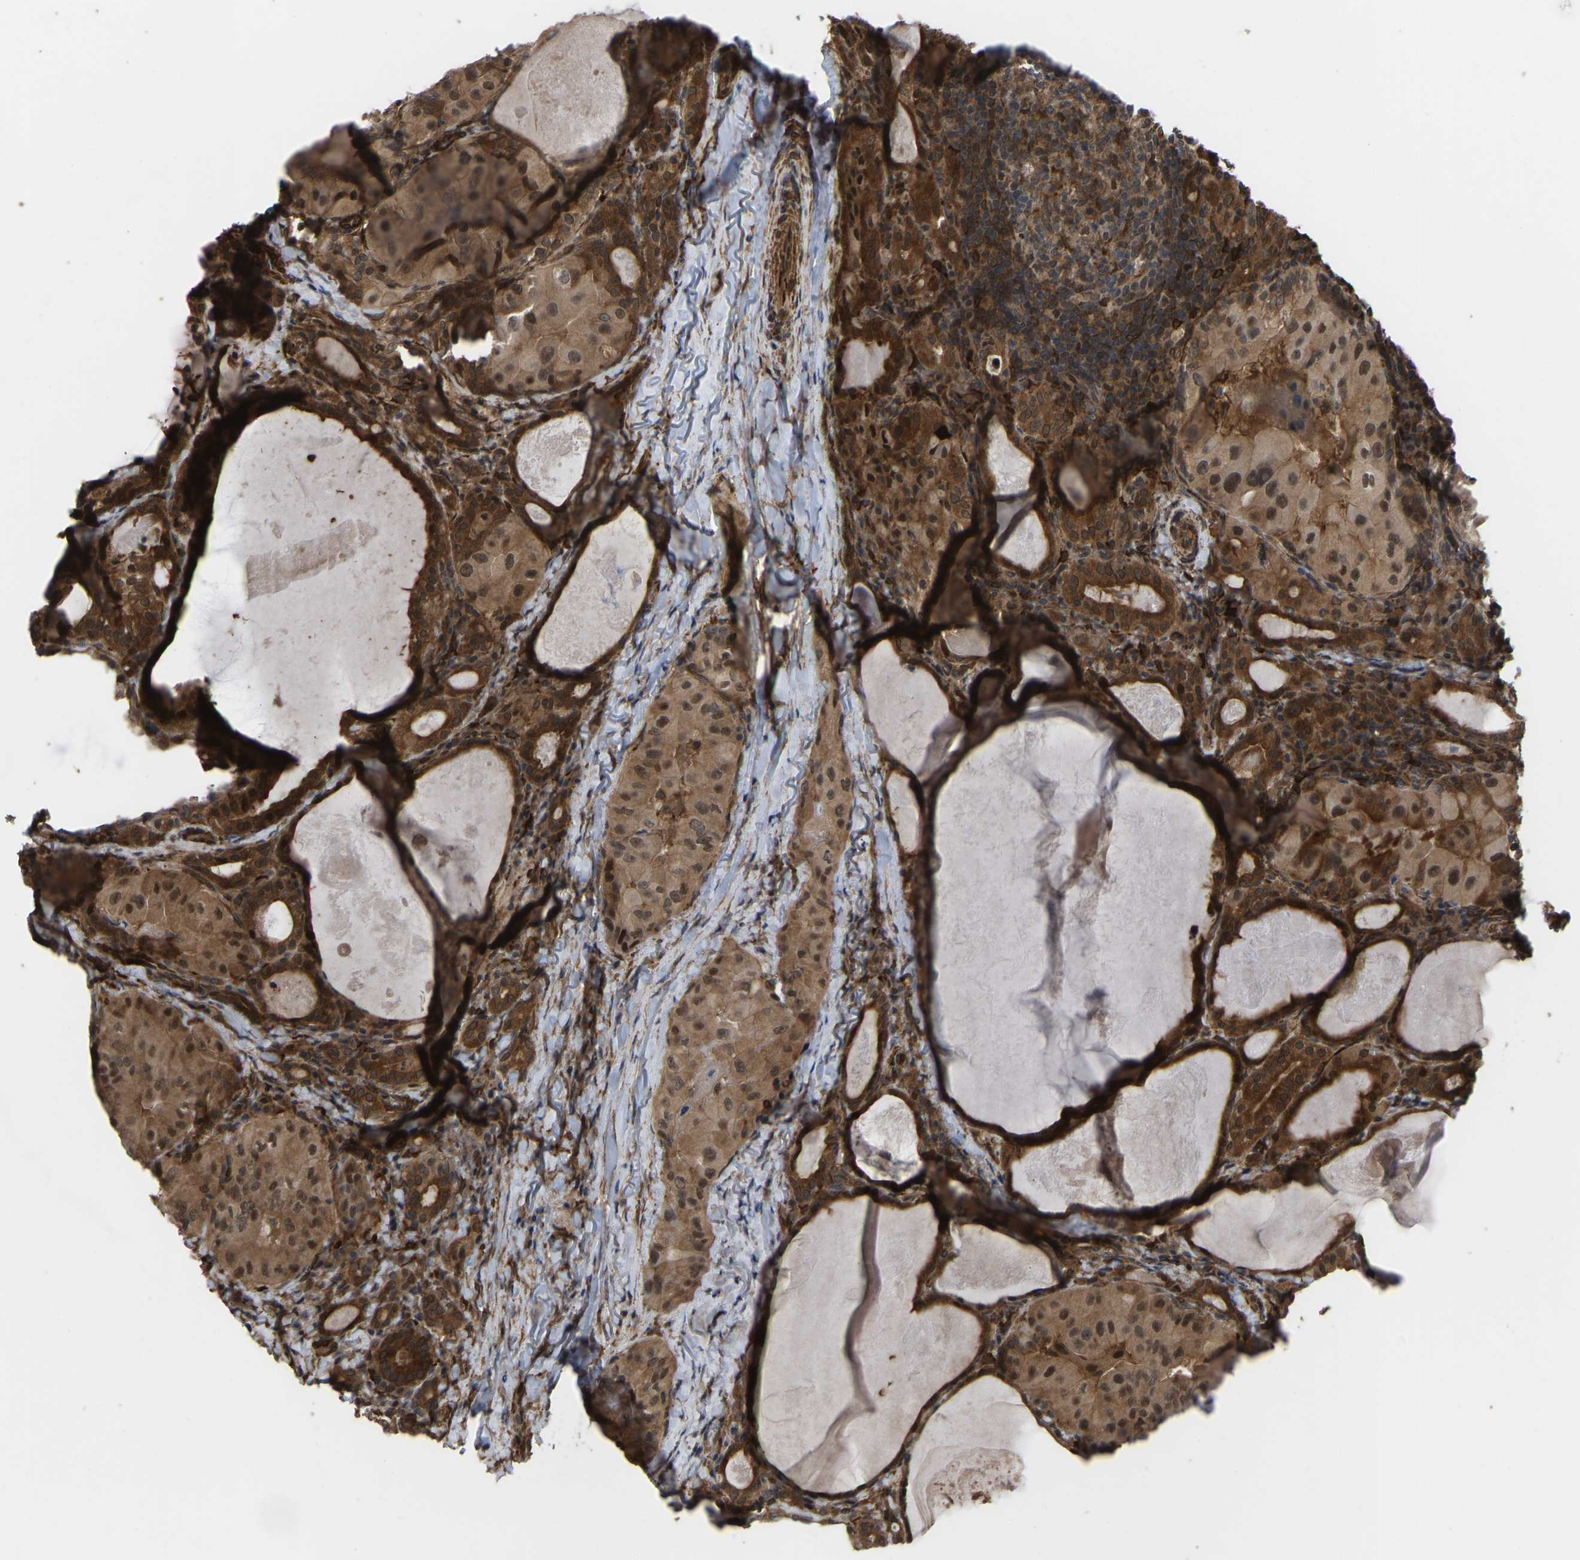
{"staining": {"intensity": "moderate", "quantity": ">75%", "location": "cytoplasmic/membranous,nuclear"}, "tissue": "thyroid cancer", "cell_type": "Tumor cells", "image_type": "cancer", "snomed": [{"axis": "morphology", "description": "Papillary adenocarcinoma, NOS"}, {"axis": "topography", "description": "Thyroid gland"}], "caption": "Immunohistochemical staining of thyroid cancer (papillary adenocarcinoma) demonstrates medium levels of moderate cytoplasmic/membranous and nuclear protein staining in about >75% of tumor cells. The protein is stained brown, and the nuclei are stained in blue (DAB (3,3'-diaminobenzidine) IHC with brightfield microscopy, high magnification).", "gene": "CYP7B1", "patient": {"sex": "female", "age": 42}}